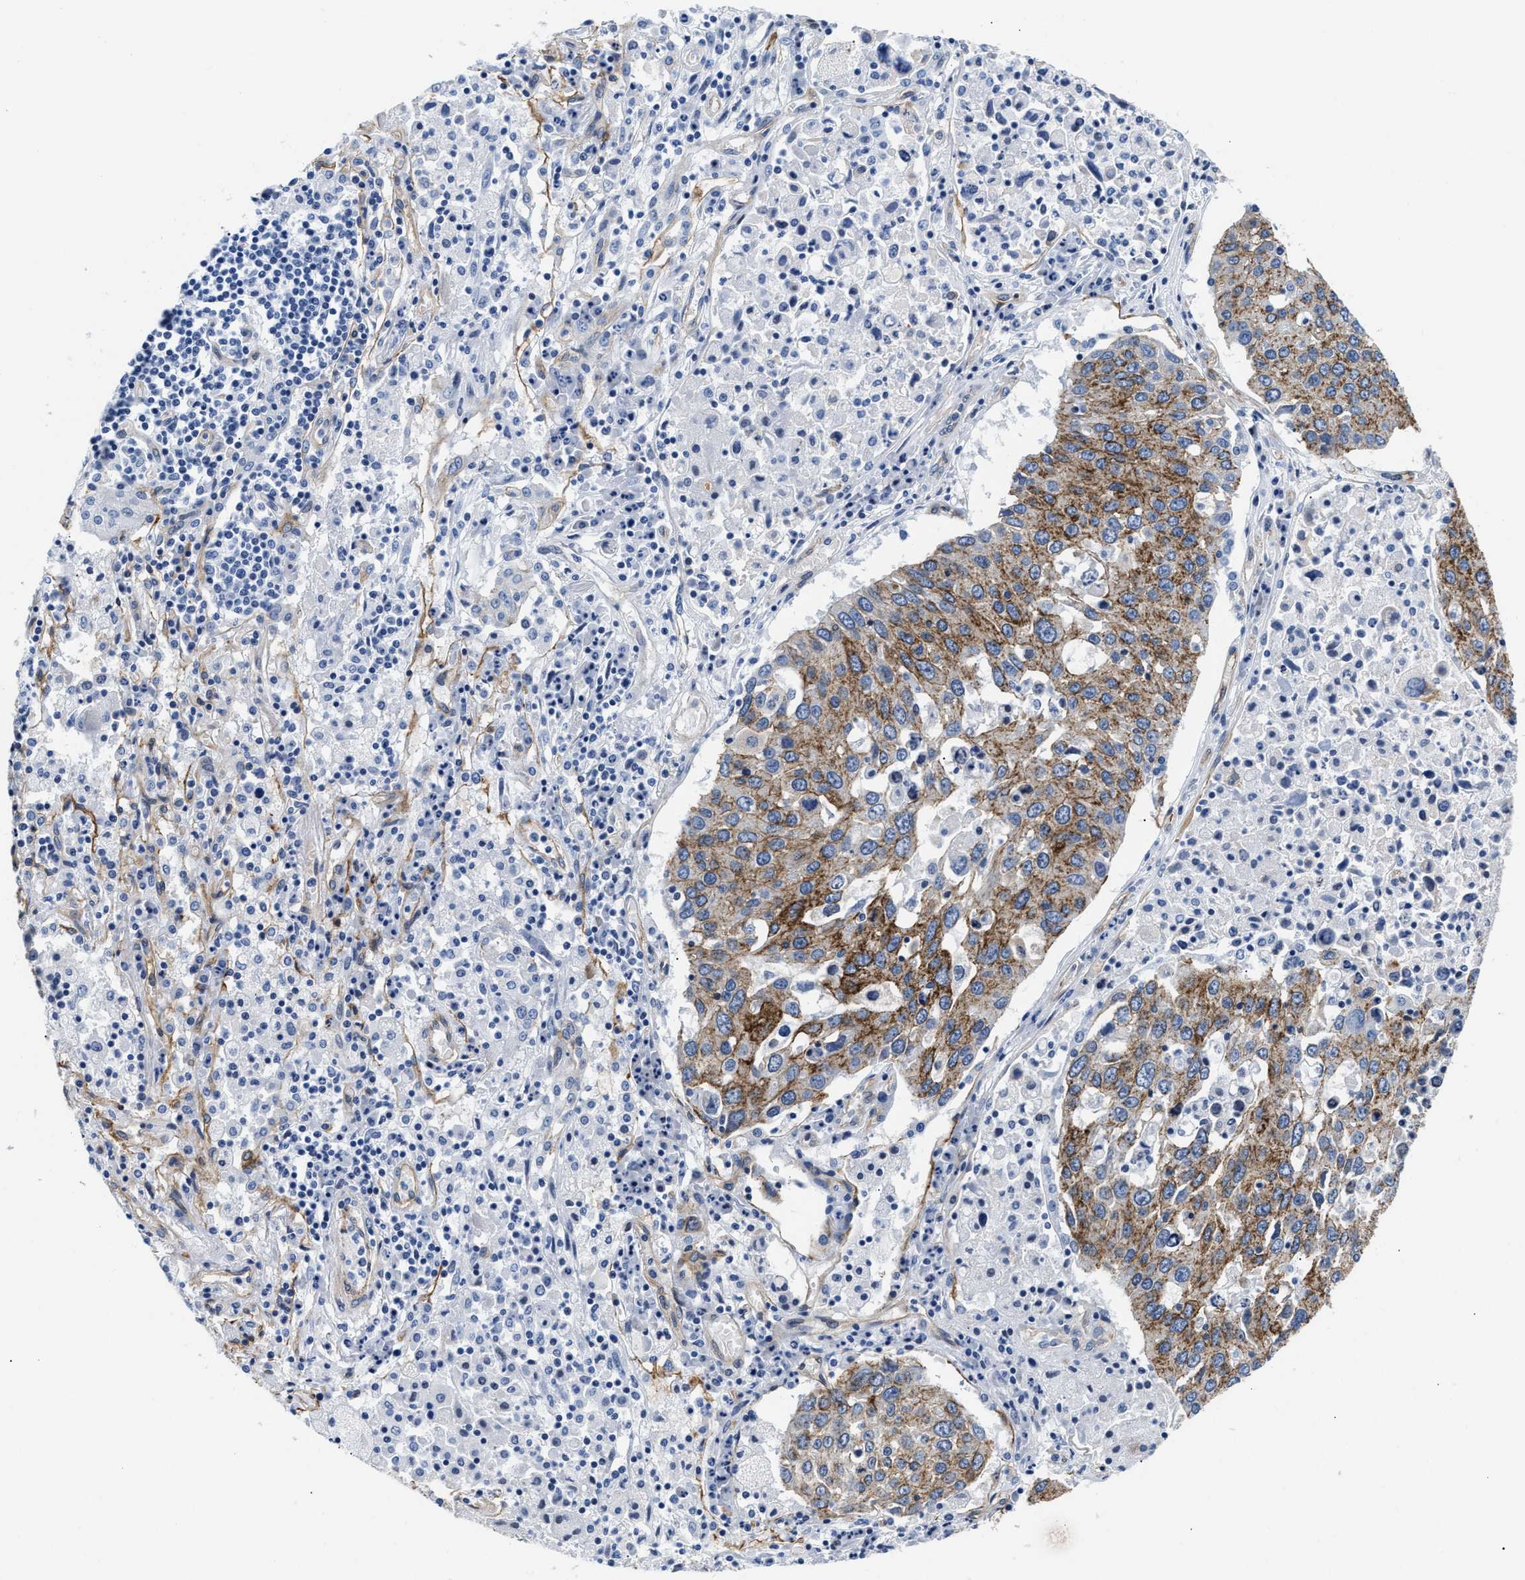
{"staining": {"intensity": "moderate", "quantity": ">75%", "location": "cytoplasmic/membranous"}, "tissue": "lung cancer", "cell_type": "Tumor cells", "image_type": "cancer", "snomed": [{"axis": "morphology", "description": "Squamous cell carcinoma, NOS"}, {"axis": "topography", "description": "Lung"}], "caption": "Squamous cell carcinoma (lung) tissue demonstrates moderate cytoplasmic/membranous staining in approximately >75% of tumor cells The staining was performed using DAB, with brown indicating positive protein expression. Nuclei are stained blue with hematoxylin.", "gene": "TRIM29", "patient": {"sex": "male", "age": 65}}